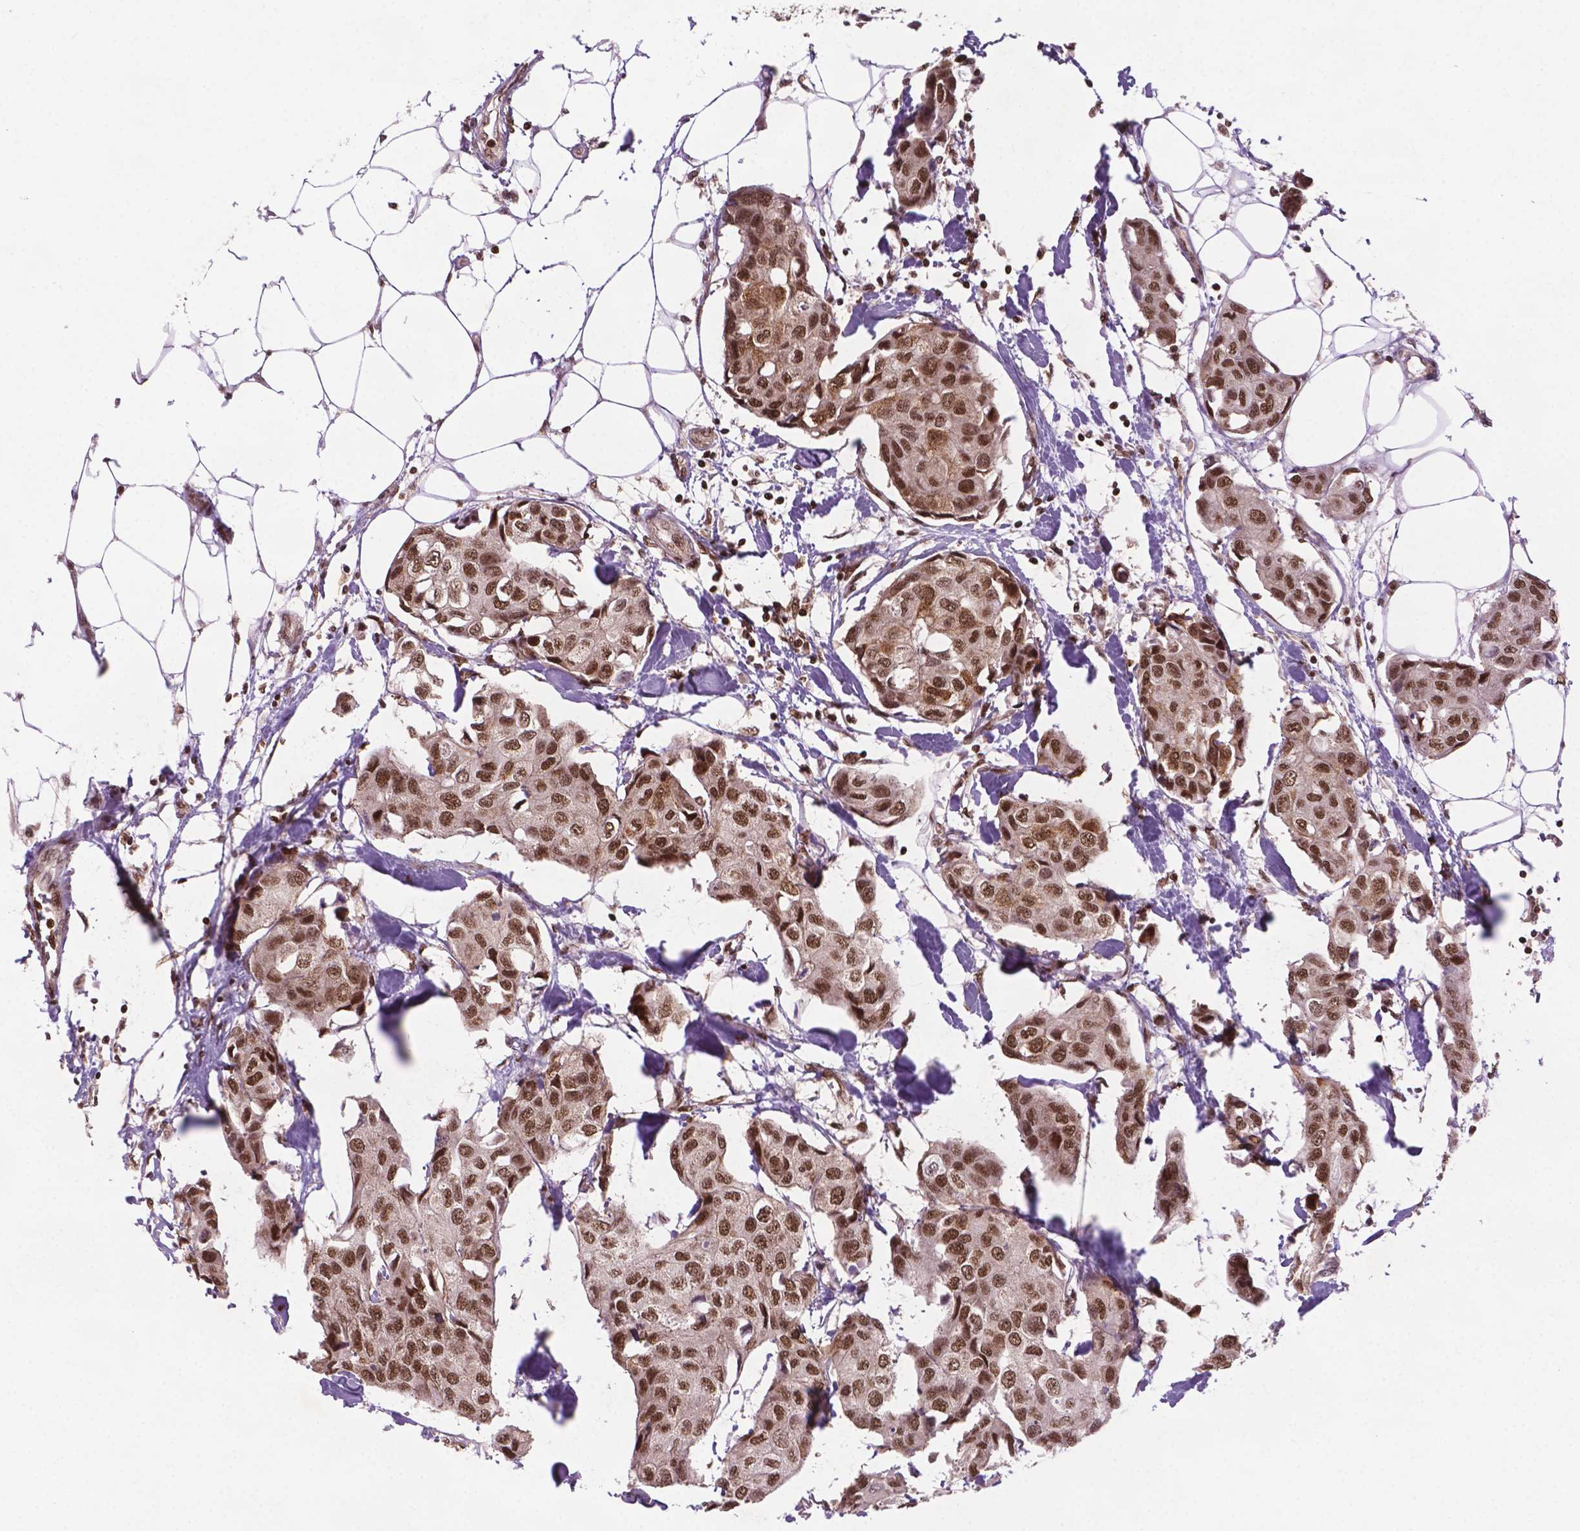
{"staining": {"intensity": "moderate", "quantity": ">75%", "location": "nuclear"}, "tissue": "breast cancer", "cell_type": "Tumor cells", "image_type": "cancer", "snomed": [{"axis": "morphology", "description": "Duct carcinoma"}, {"axis": "topography", "description": "Breast"}], "caption": "Breast invasive ductal carcinoma stained with a brown dye exhibits moderate nuclear positive positivity in approximately >75% of tumor cells.", "gene": "SIRT6", "patient": {"sex": "female", "age": 80}}